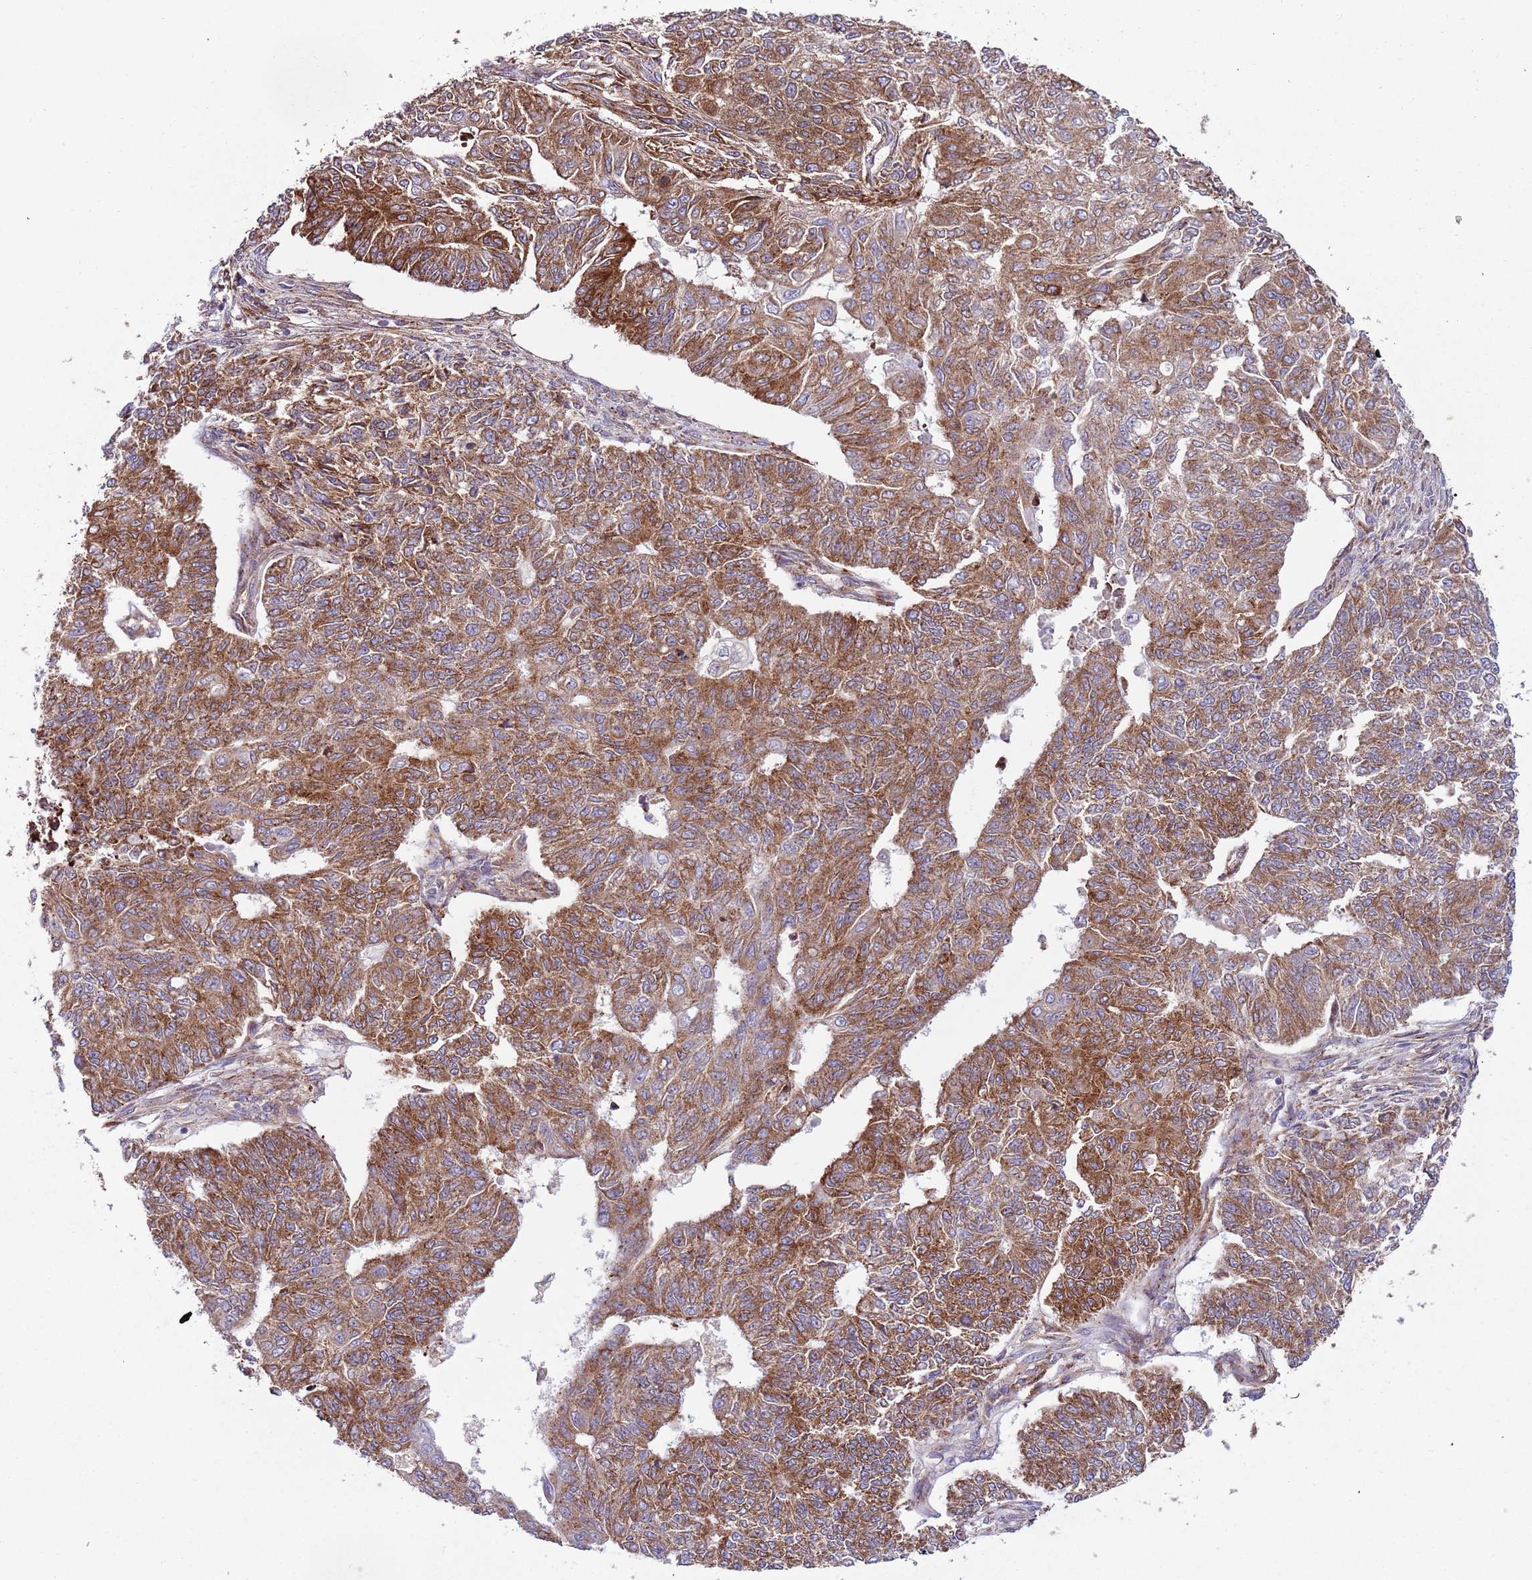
{"staining": {"intensity": "moderate", "quantity": ">75%", "location": "cytoplasmic/membranous"}, "tissue": "endometrial cancer", "cell_type": "Tumor cells", "image_type": "cancer", "snomed": [{"axis": "morphology", "description": "Adenocarcinoma, NOS"}, {"axis": "topography", "description": "Endometrium"}], "caption": "Endometrial cancer (adenocarcinoma) stained with immunohistochemistry (IHC) displays moderate cytoplasmic/membranous positivity in about >75% of tumor cells.", "gene": "VWCE", "patient": {"sex": "female", "age": 32}}